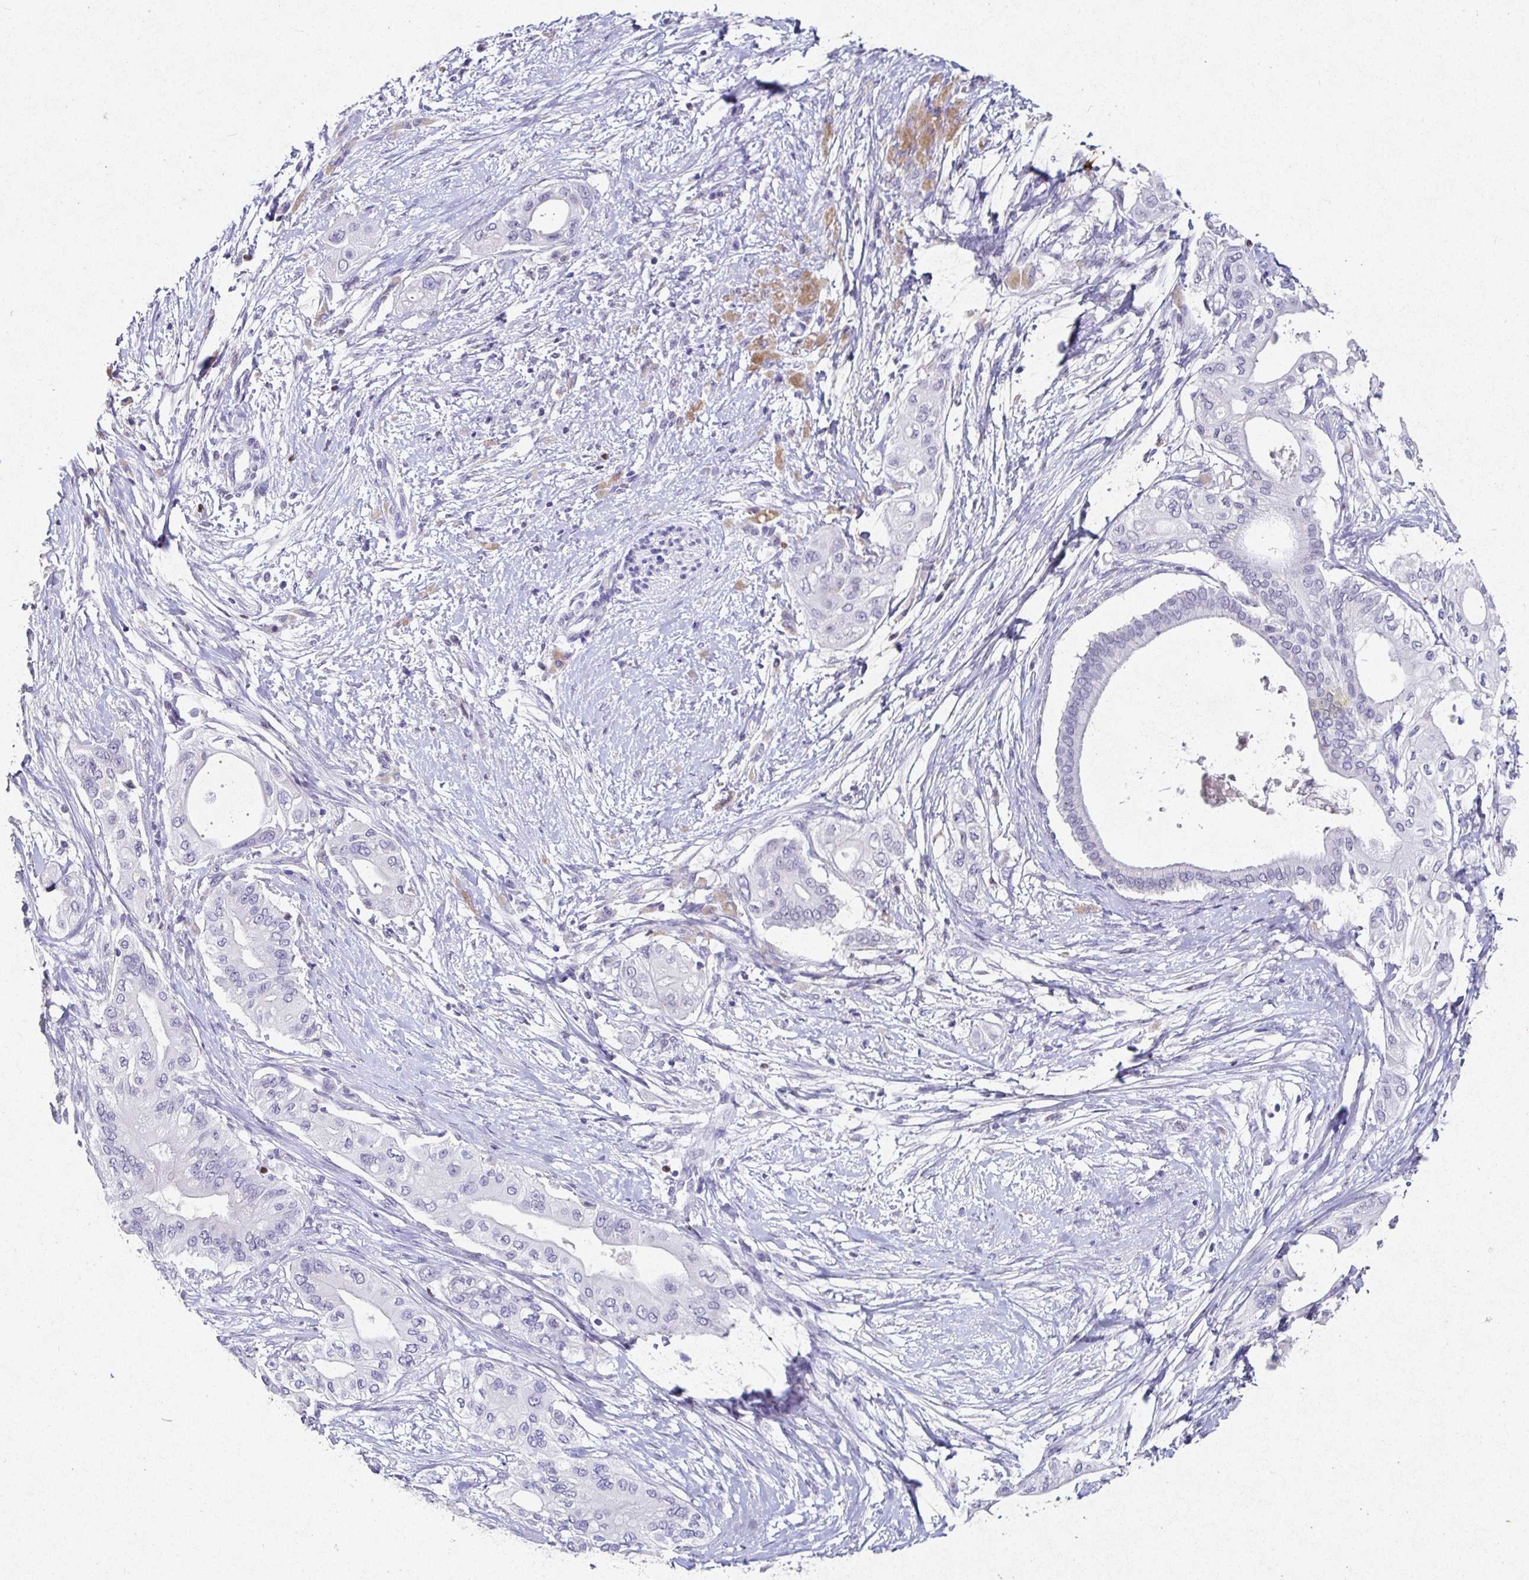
{"staining": {"intensity": "negative", "quantity": "none", "location": "none"}, "tissue": "pancreatic cancer", "cell_type": "Tumor cells", "image_type": "cancer", "snomed": [{"axis": "morphology", "description": "Adenocarcinoma, NOS"}, {"axis": "topography", "description": "Pancreas"}], "caption": "Pancreatic adenocarcinoma was stained to show a protein in brown. There is no significant expression in tumor cells.", "gene": "SATB1", "patient": {"sex": "male", "age": 68}}